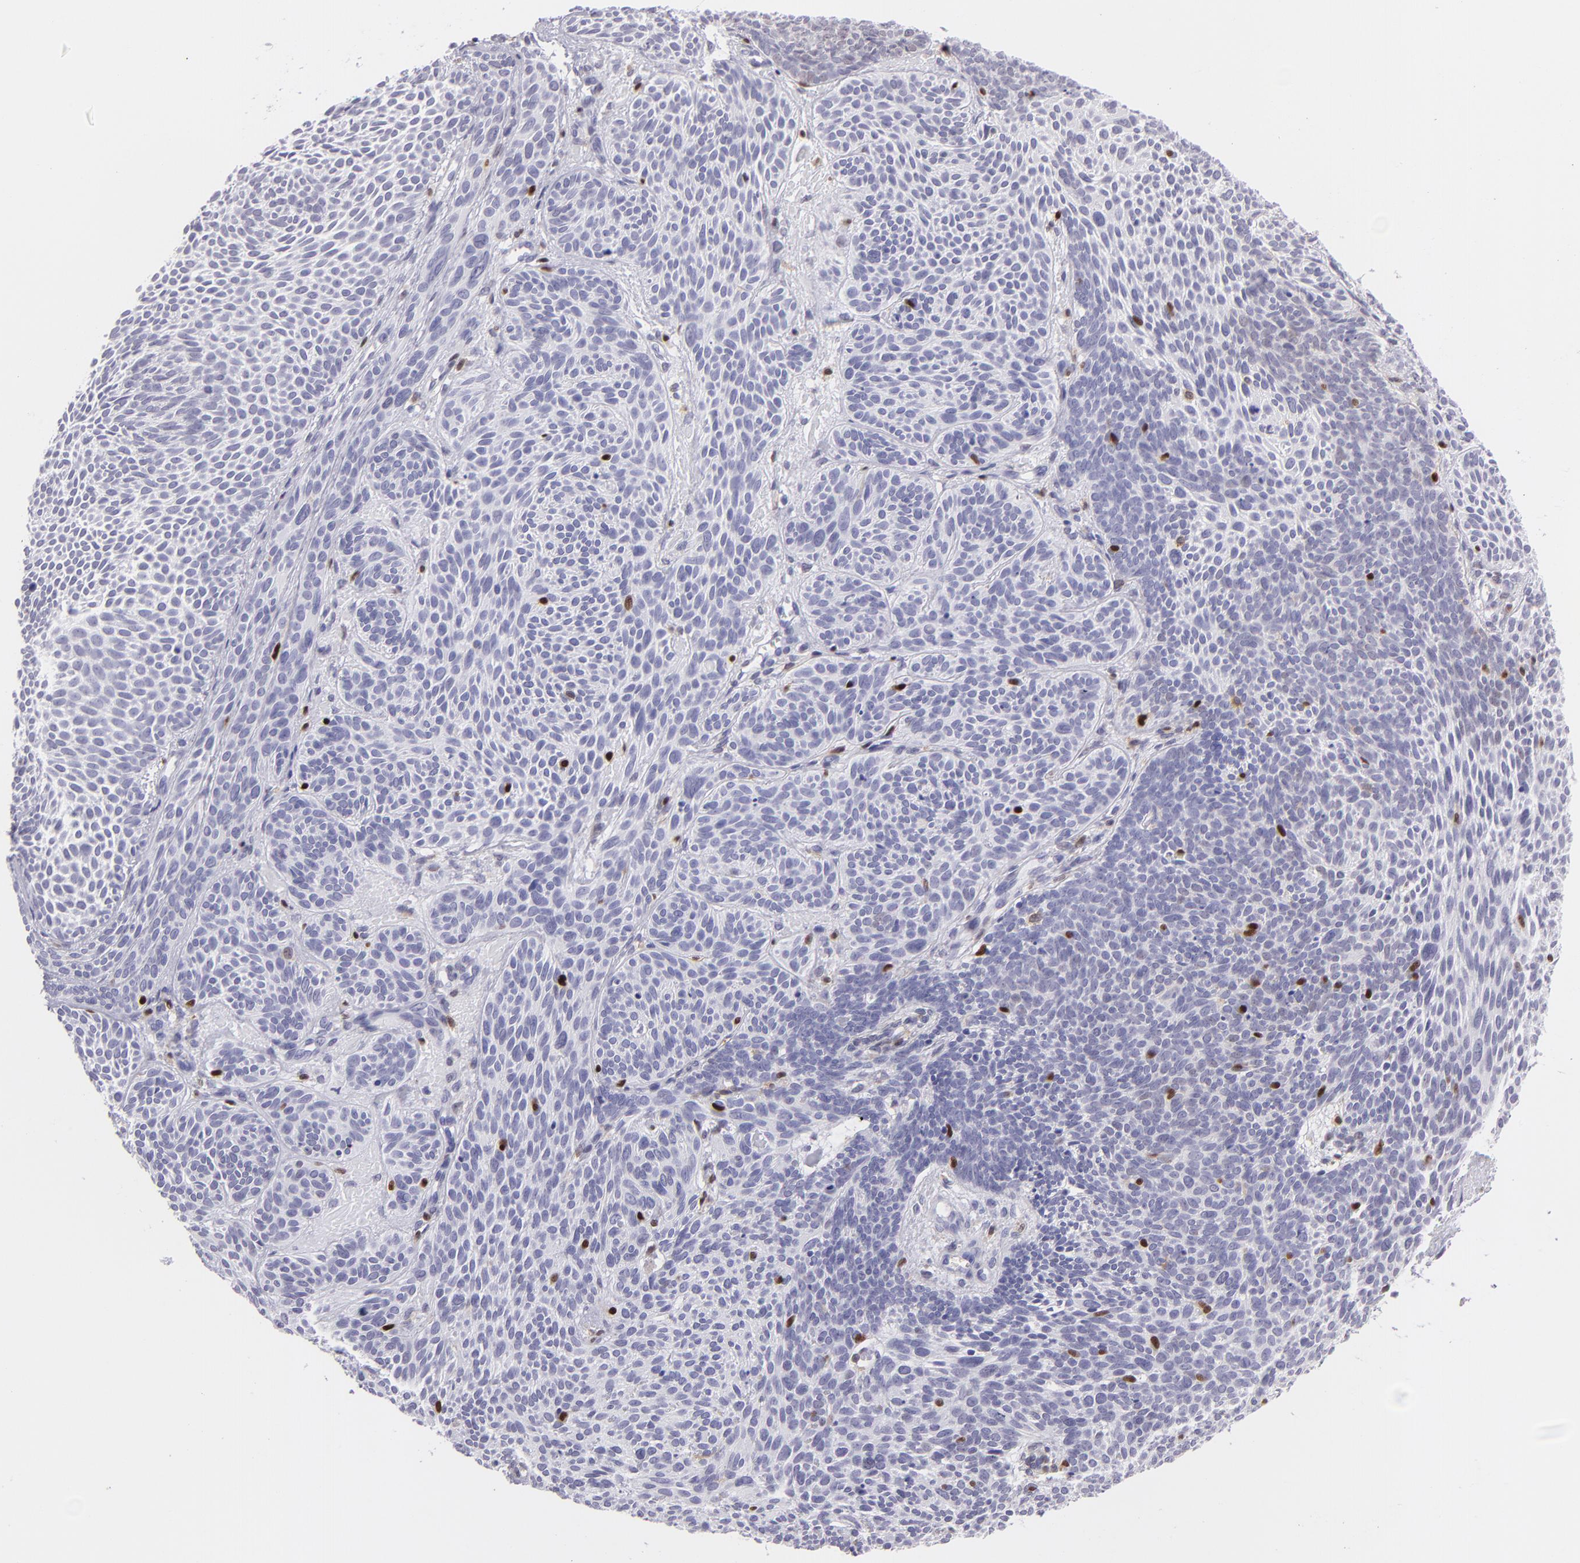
{"staining": {"intensity": "negative", "quantity": "none", "location": "none"}, "tissue": "skin cancer", "cell_type": "Tumor cells", "image_type": "cancer", "snomed": [{"axis": "morphology", "description": "Basal cell carcinoma"}, {"axis": "topography", "description": "Skin"}], "caption": "DAB (3,3'-diaminobenzidine) immunohistochemical staining of skin basal cell carcinoma demonstrates no significant staining in tumor cells.", "gene": "MITF", "patient": {"sex": "male", "age": 84}}